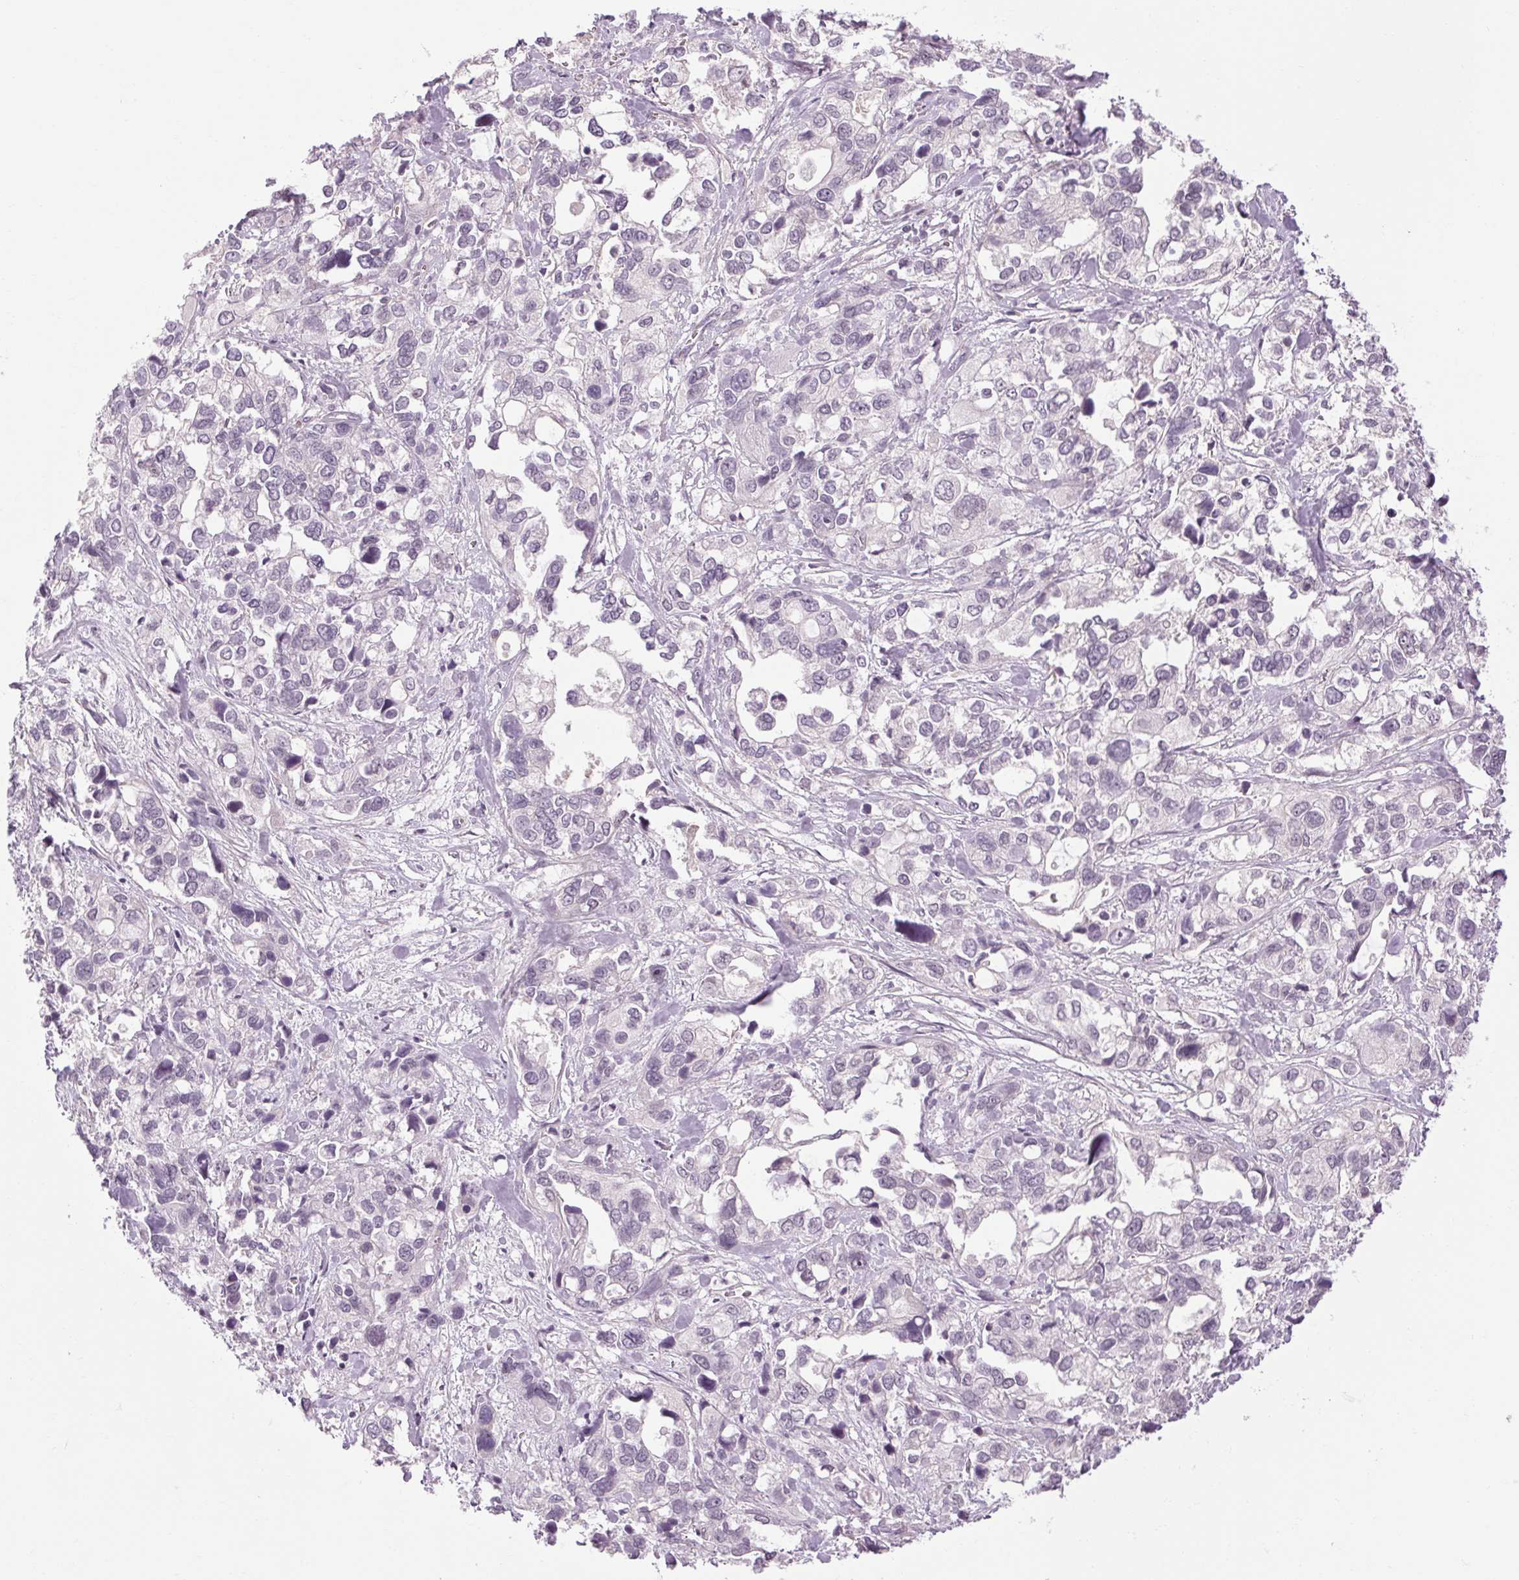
{"staining": {"intensity": "negative", "quantity": "none", "location": "none"}, "tissue": "stomach cancer", "cell_type": "Tumor cells", "image_type": "cancer", "snomed": [{"axis": "morphology", "description": "Adenocarcinoma, NOS"}, {"axis": "topography", "description": "Stomach, upper"}], "caption": "This histopathology image is of stomach cancer (adenocarcinoma) stained with immunohistochemistry to label a protein in brown with the nuclei are counter-stained blue. There is no positivity in tumor cells.", "gene": "KLHL40", "patient": {"sex": "female", "age": 81}}